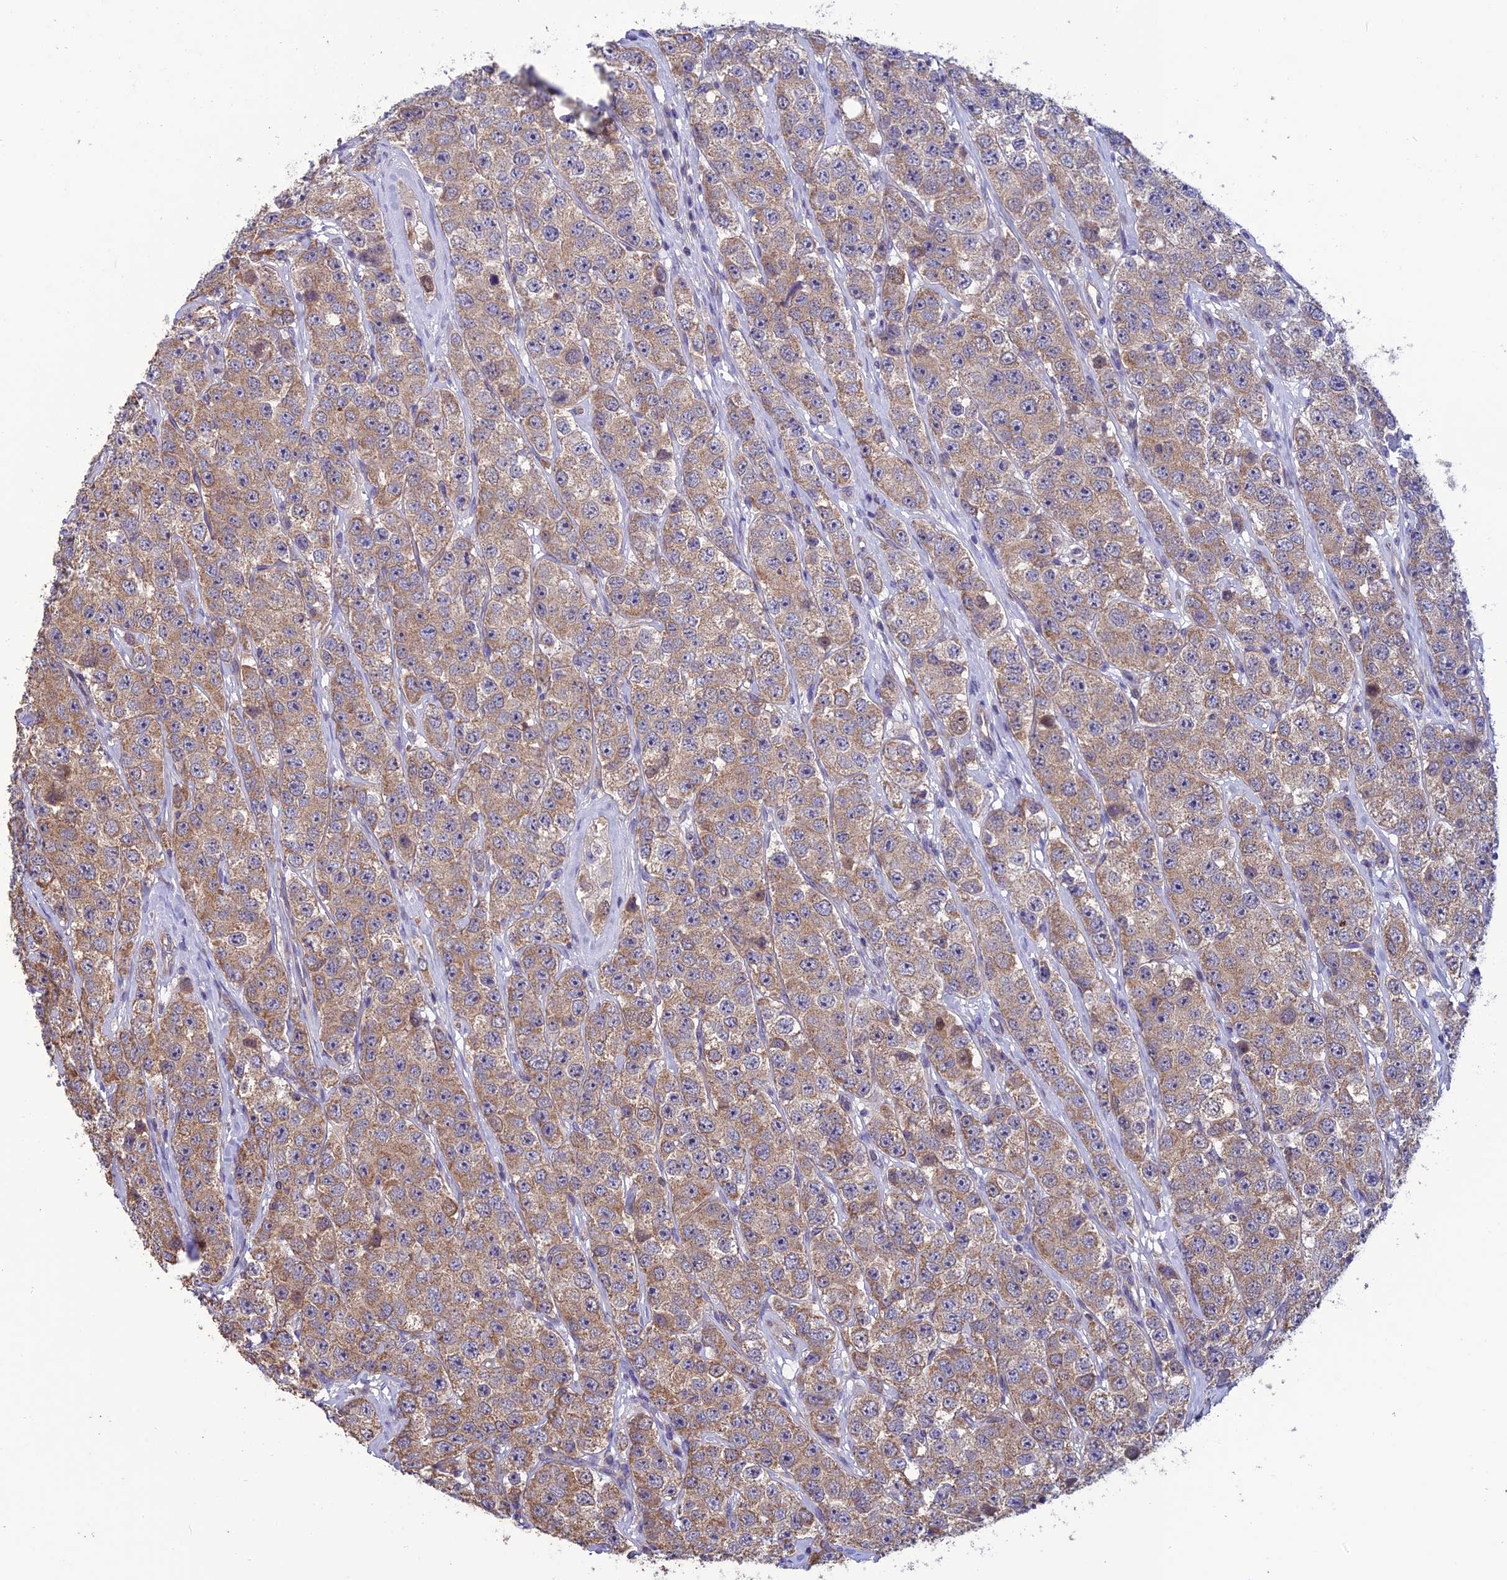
{"staining": {"intensity": "weak", "quantity": ">75%", "location": "cytoplasmic/membranous"}, "tissue": "testis cancer", "cell_type": "Tumor cells", "image_type": "cancer", "snomed": [{"axis": "morphology", "description": "Seminoma, NOS"}, {"axis": "topography", "description": "Testis"}], "caption": "Tumor cells show low levels of weak cytoplasmic/membranous expression in approximately >75% of cells in human testis seminoma.", "gene": "PSMF1", "patient": {"sex": "male", "age": 28}}